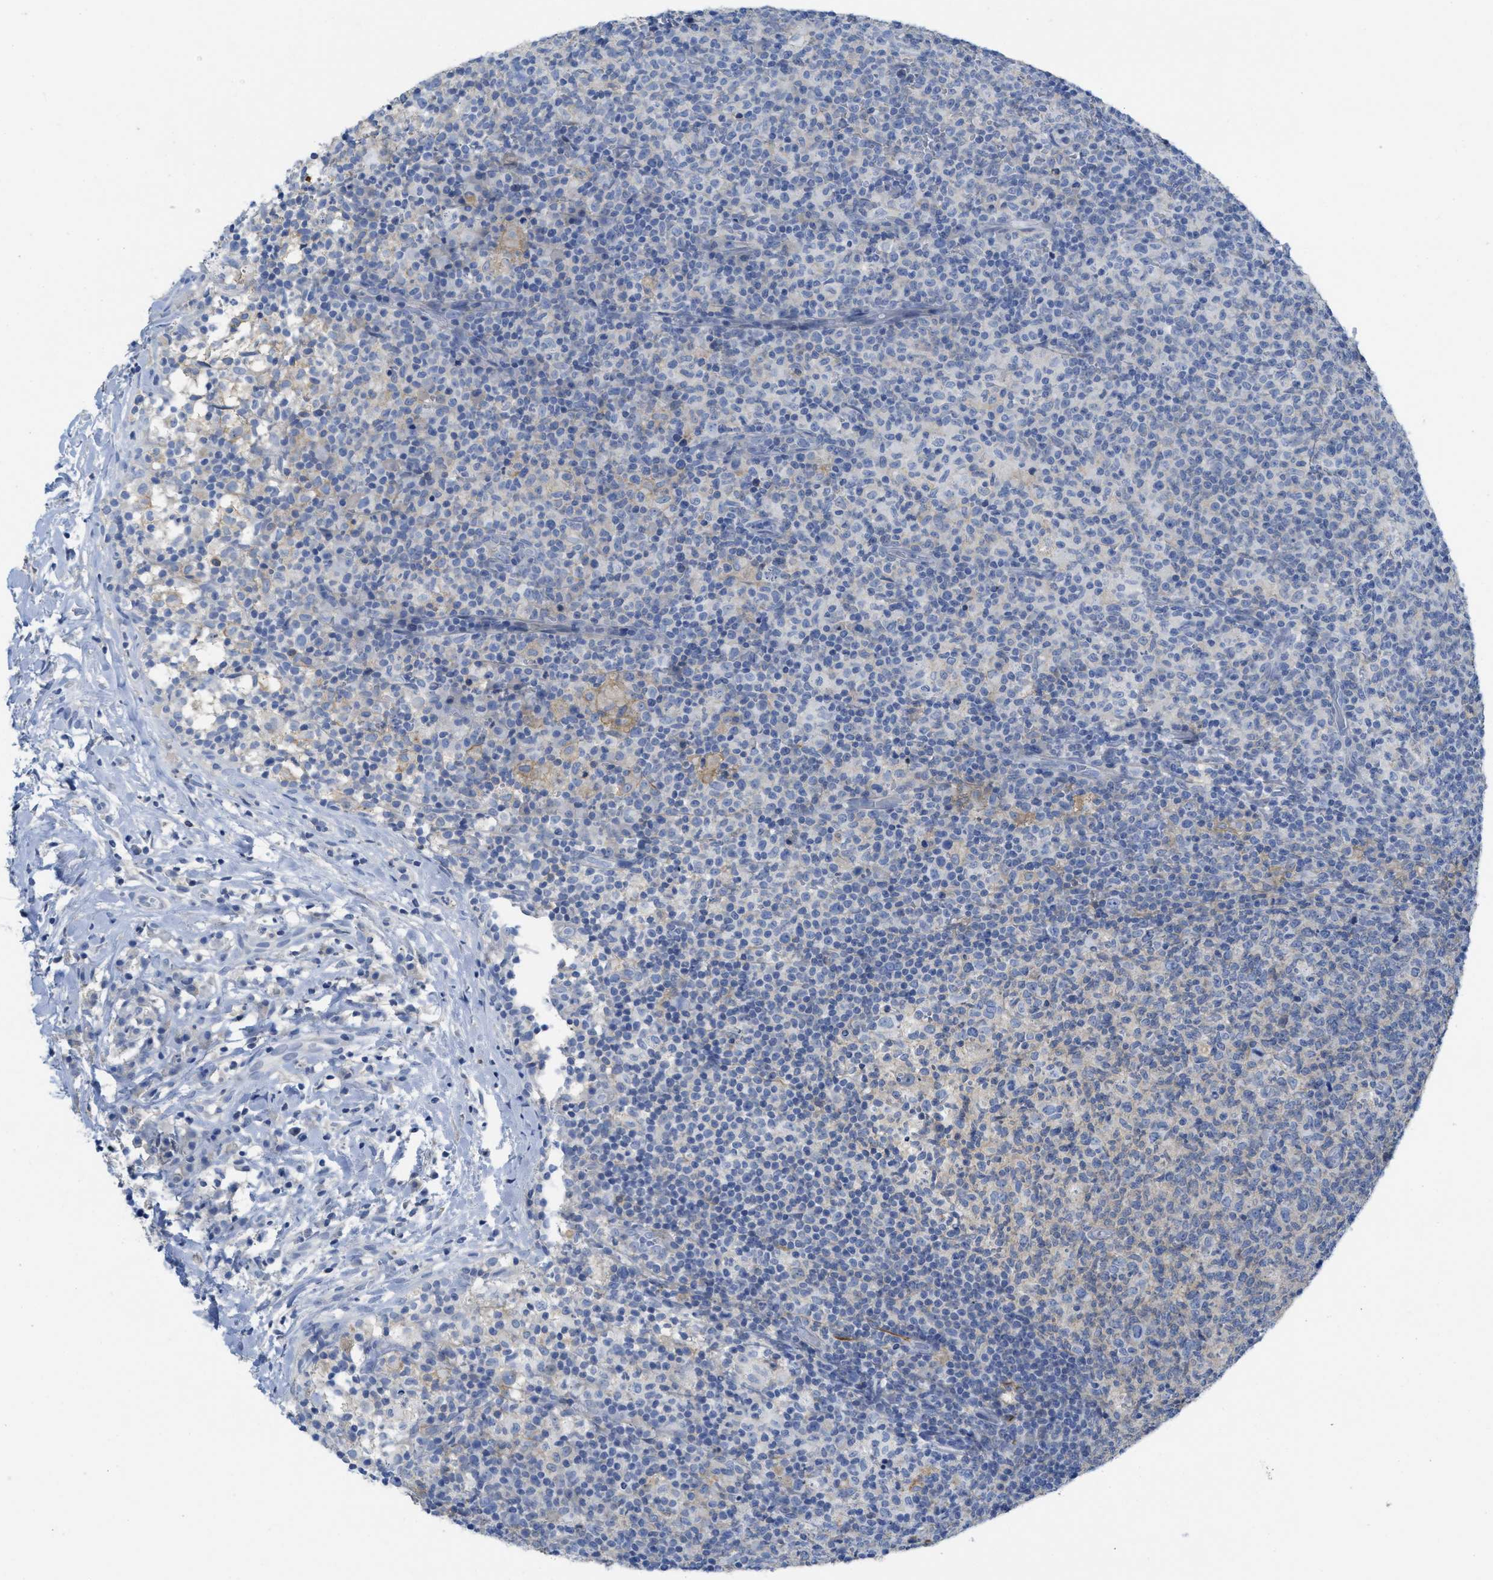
{"staining": {"intensity": "negative", "quantity": "none", "location": "none"}, "tissue": "lymph node", "cell_type": "Germinal center cells", "image_type": "normal", "snomed": [{"axis": "morphology", "description": "Normal tissue, NOS"}, {"axis": "morphology", "description": "Inflammation, NOS"}, {"axis": "topography", "description": "Lymph node"}], "caption": "Protein analysis of unremarkable lymph node shows no significant positivity in germinal center cells.", "gene": "CNNM4", "patient": {"sex": "male", "age": 55}}